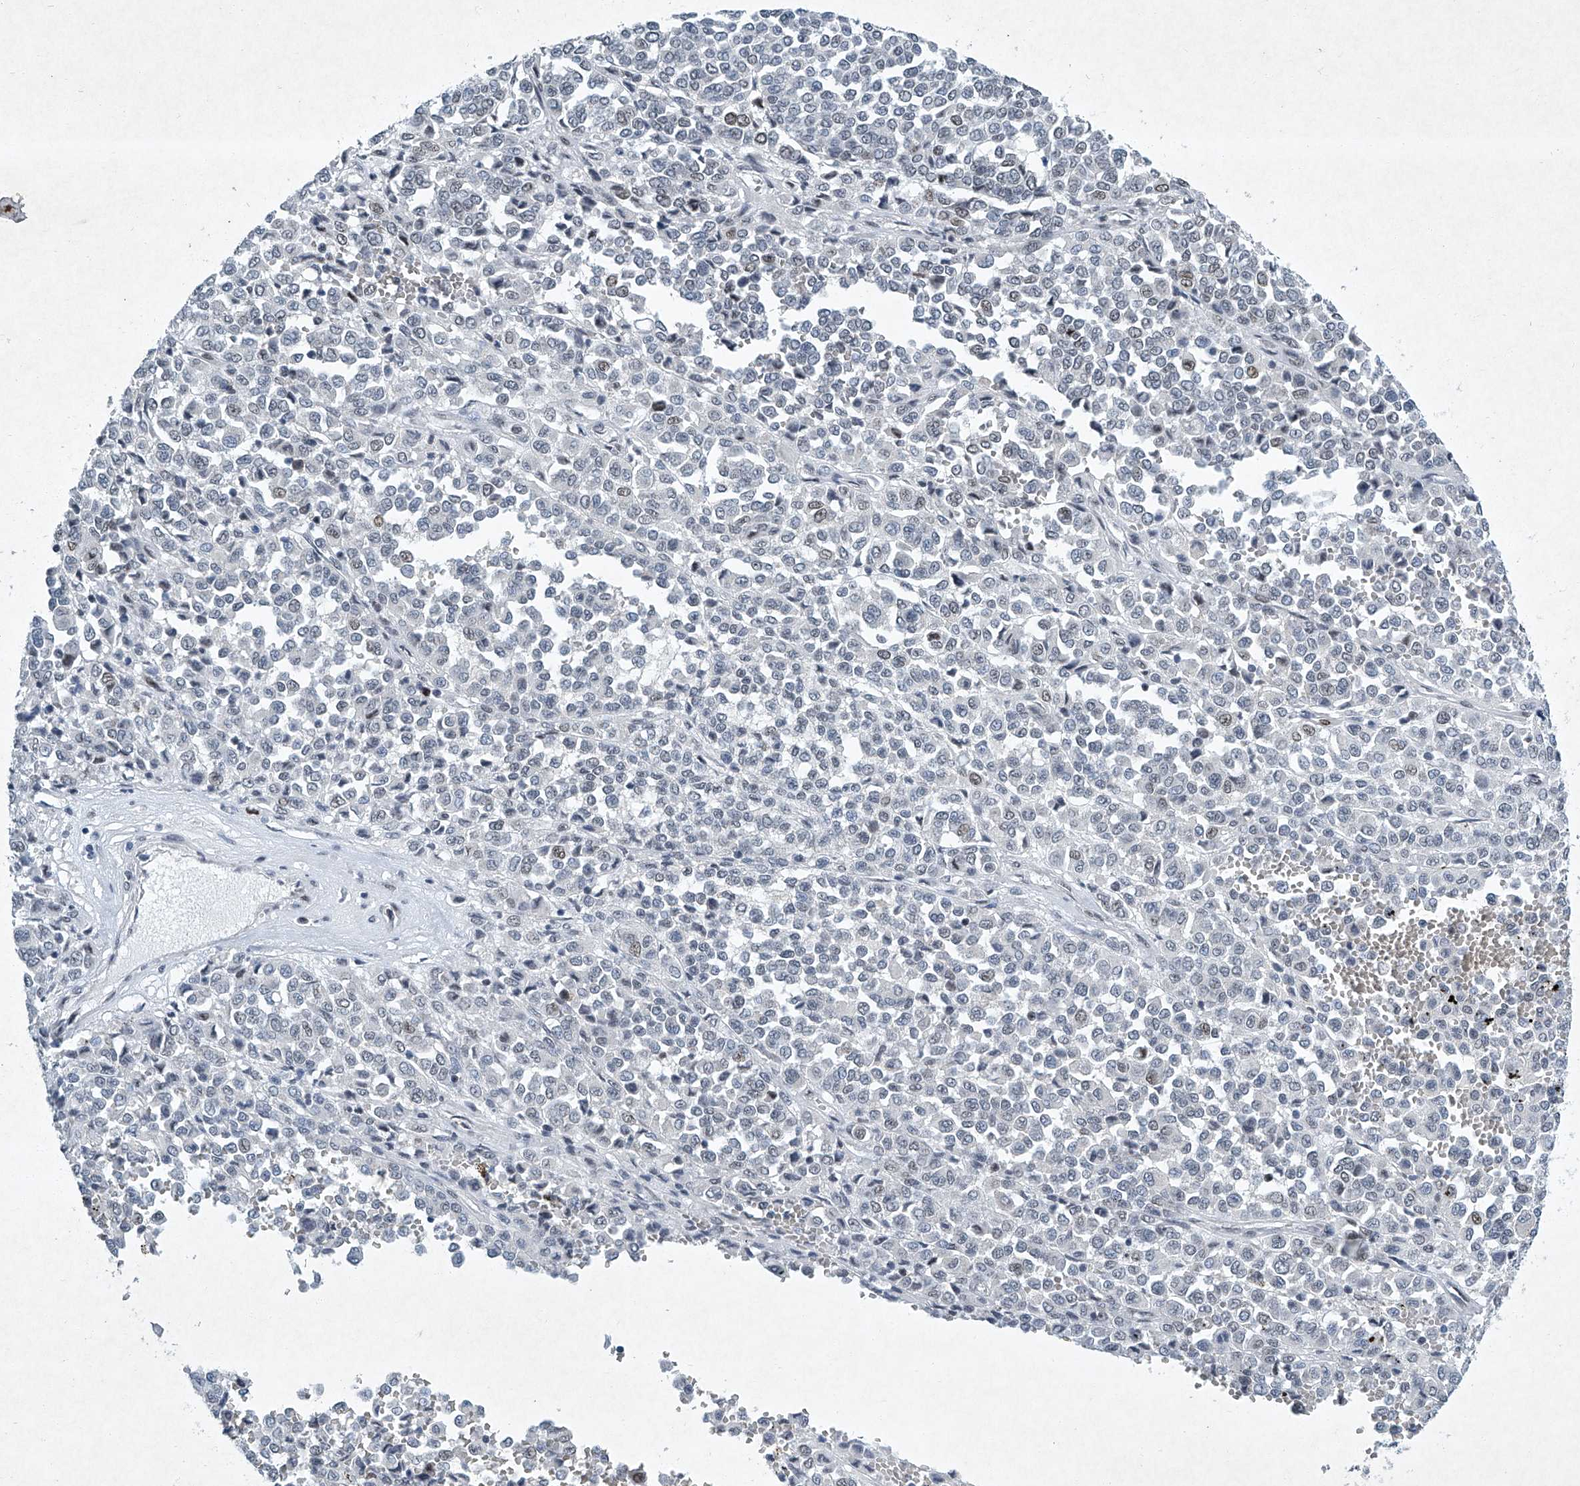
{"staining": {"intensity": "negative", "quantity": "none", "location": "none"}, "tissue": "melanoma", "cell_type": "Tumor cells", "image_type": "cancer", "snomed": [{"axis": "morphology", "description": "Malignant melanoma, Metastatic site"}, {"axis": "topography", "description": "Pancreas"}], "caption": "Immunohistochemistry image of malignant melanoma (metastatic site) stained for a protein (brown), which exhibits no positivity in tumor cells.", "gene": "TFDP1", "patient": {"sex": "female", "age": 30}}